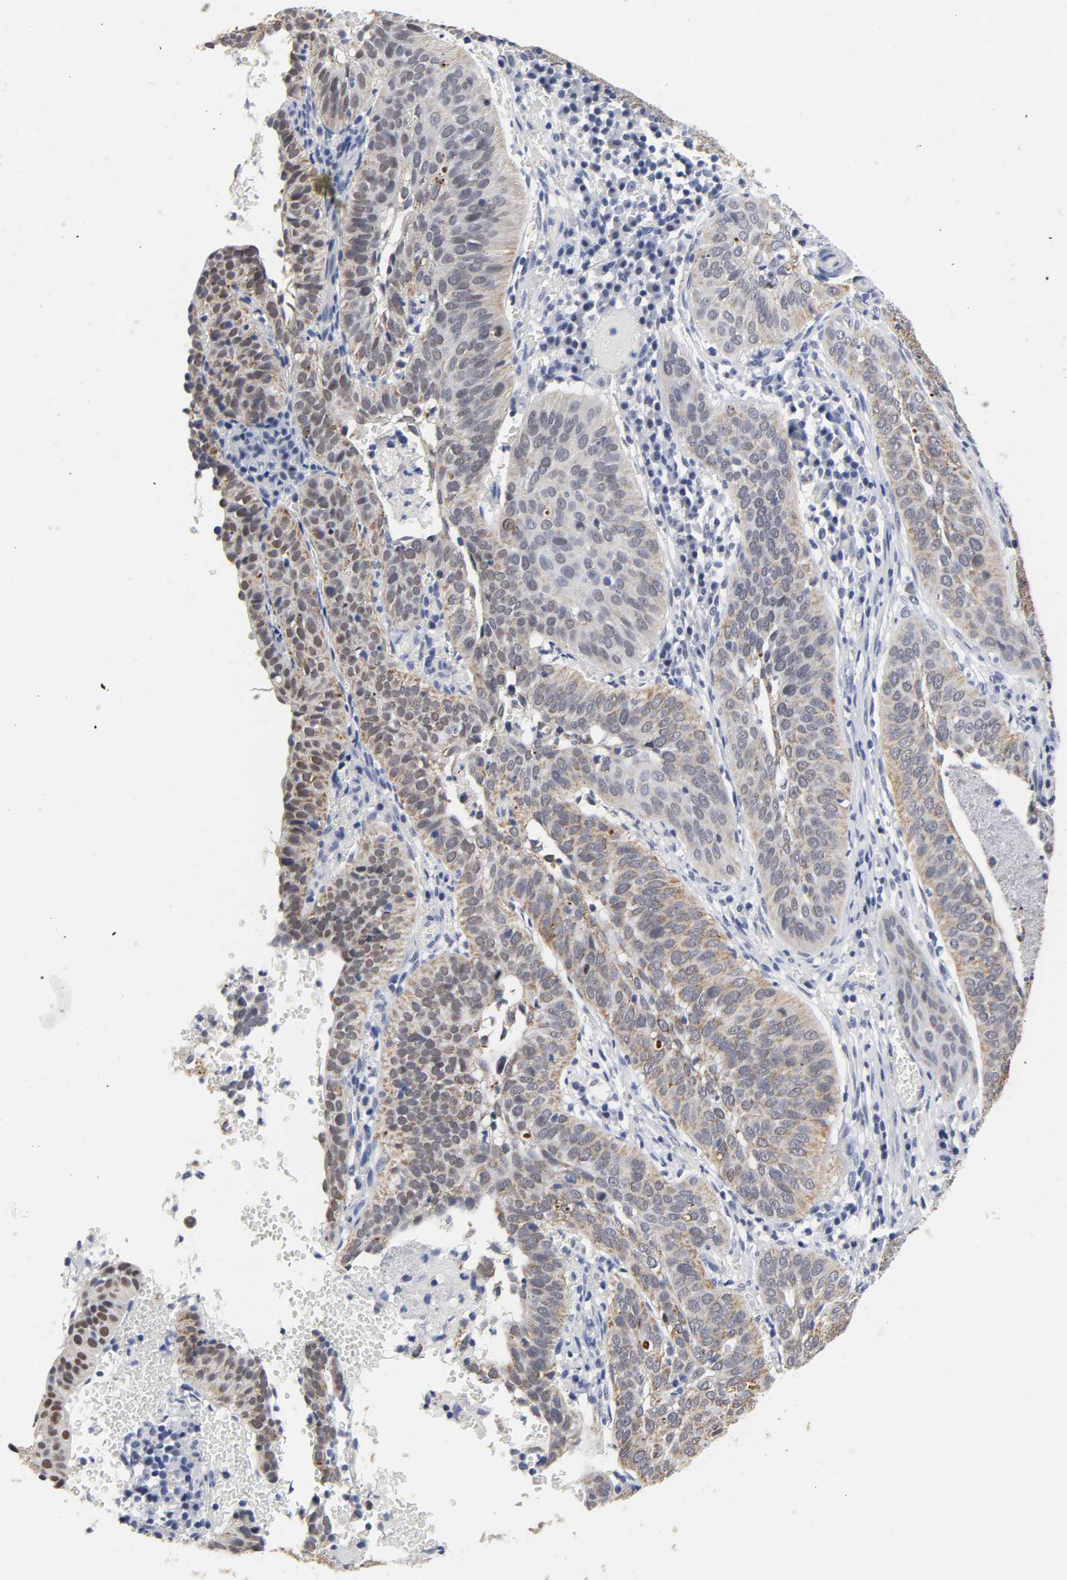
{"staining": {"intensity": "moderate", "quantity": ">75%", "location": "cytoplasmic/membranous"}, "tissue": "cervical cancer", "cell_type": "Tumor cells", "image_type": "cancer", "snomed": [{"axis": "morphology", "description": "Squamous cell carcinoma, NOS"}, {"axis": "topography", "description": "Cervix"}], "caption": "Cervical squamous cell carcinoma stained with immunohistochemistry (IHC) exhibits moderate cytoplasmic/membranous expression in approximately >75% of tumor cells. Nuclei are stained in blue.", "gene": "GRHL2", "patient": {"sex": "female", "age": 39}}